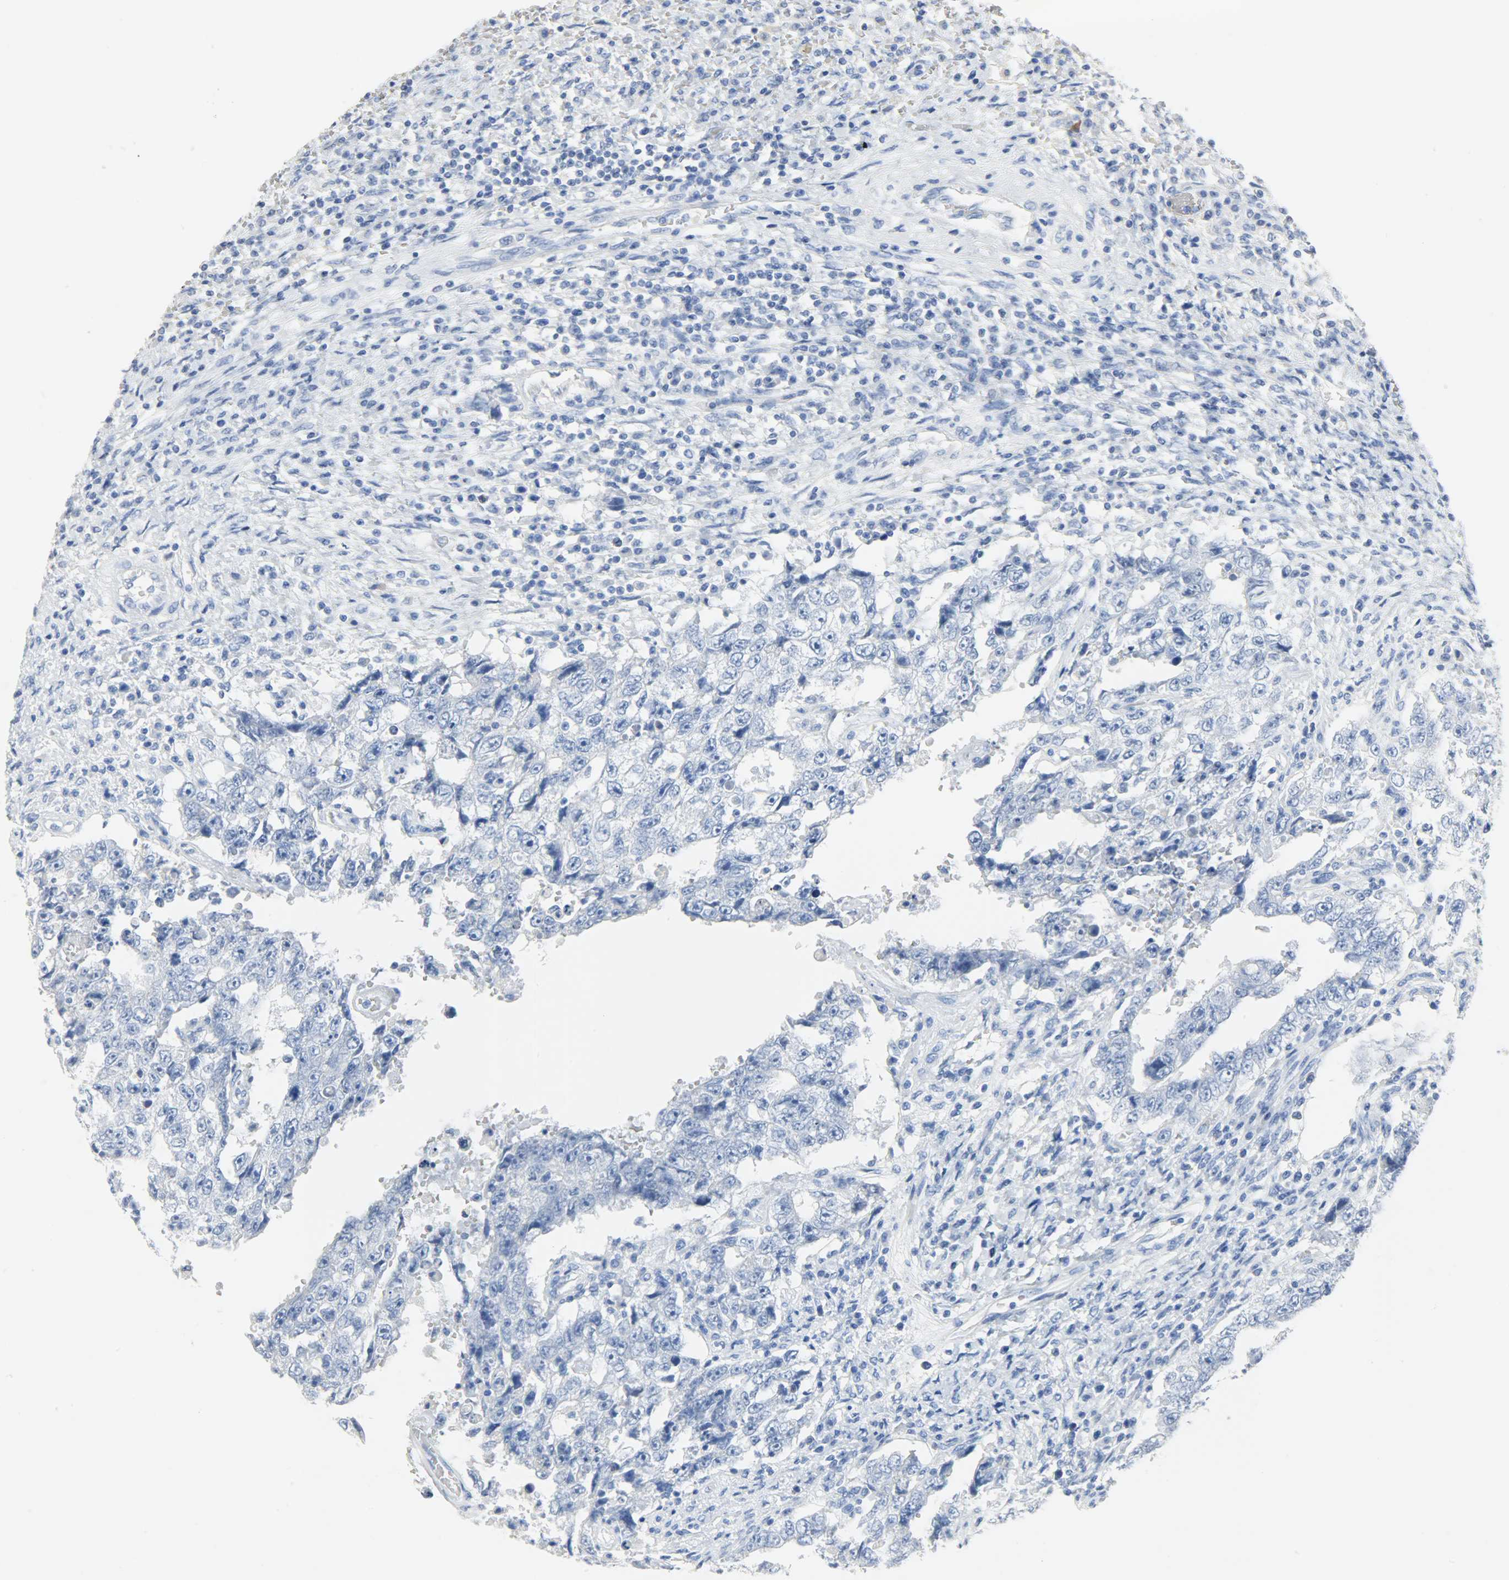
{"staining": {"intensity": "negative", "quantity": "none", "location": "none"}, "tissue": "testis cancer", "cell_type": "Tumor cells", "image_type": "cancer", "snomed": [{"axis": "morphology", "description": "Carcinoma, Embryonal, NOS"}, {"axis": "topography", "description": "Testis"}], "caption": "The photomicrograph demonstrates no staining of tumor cells in testis cancer.", "gene": "CA3", "patient": {"sex": "male", "age": 26}}